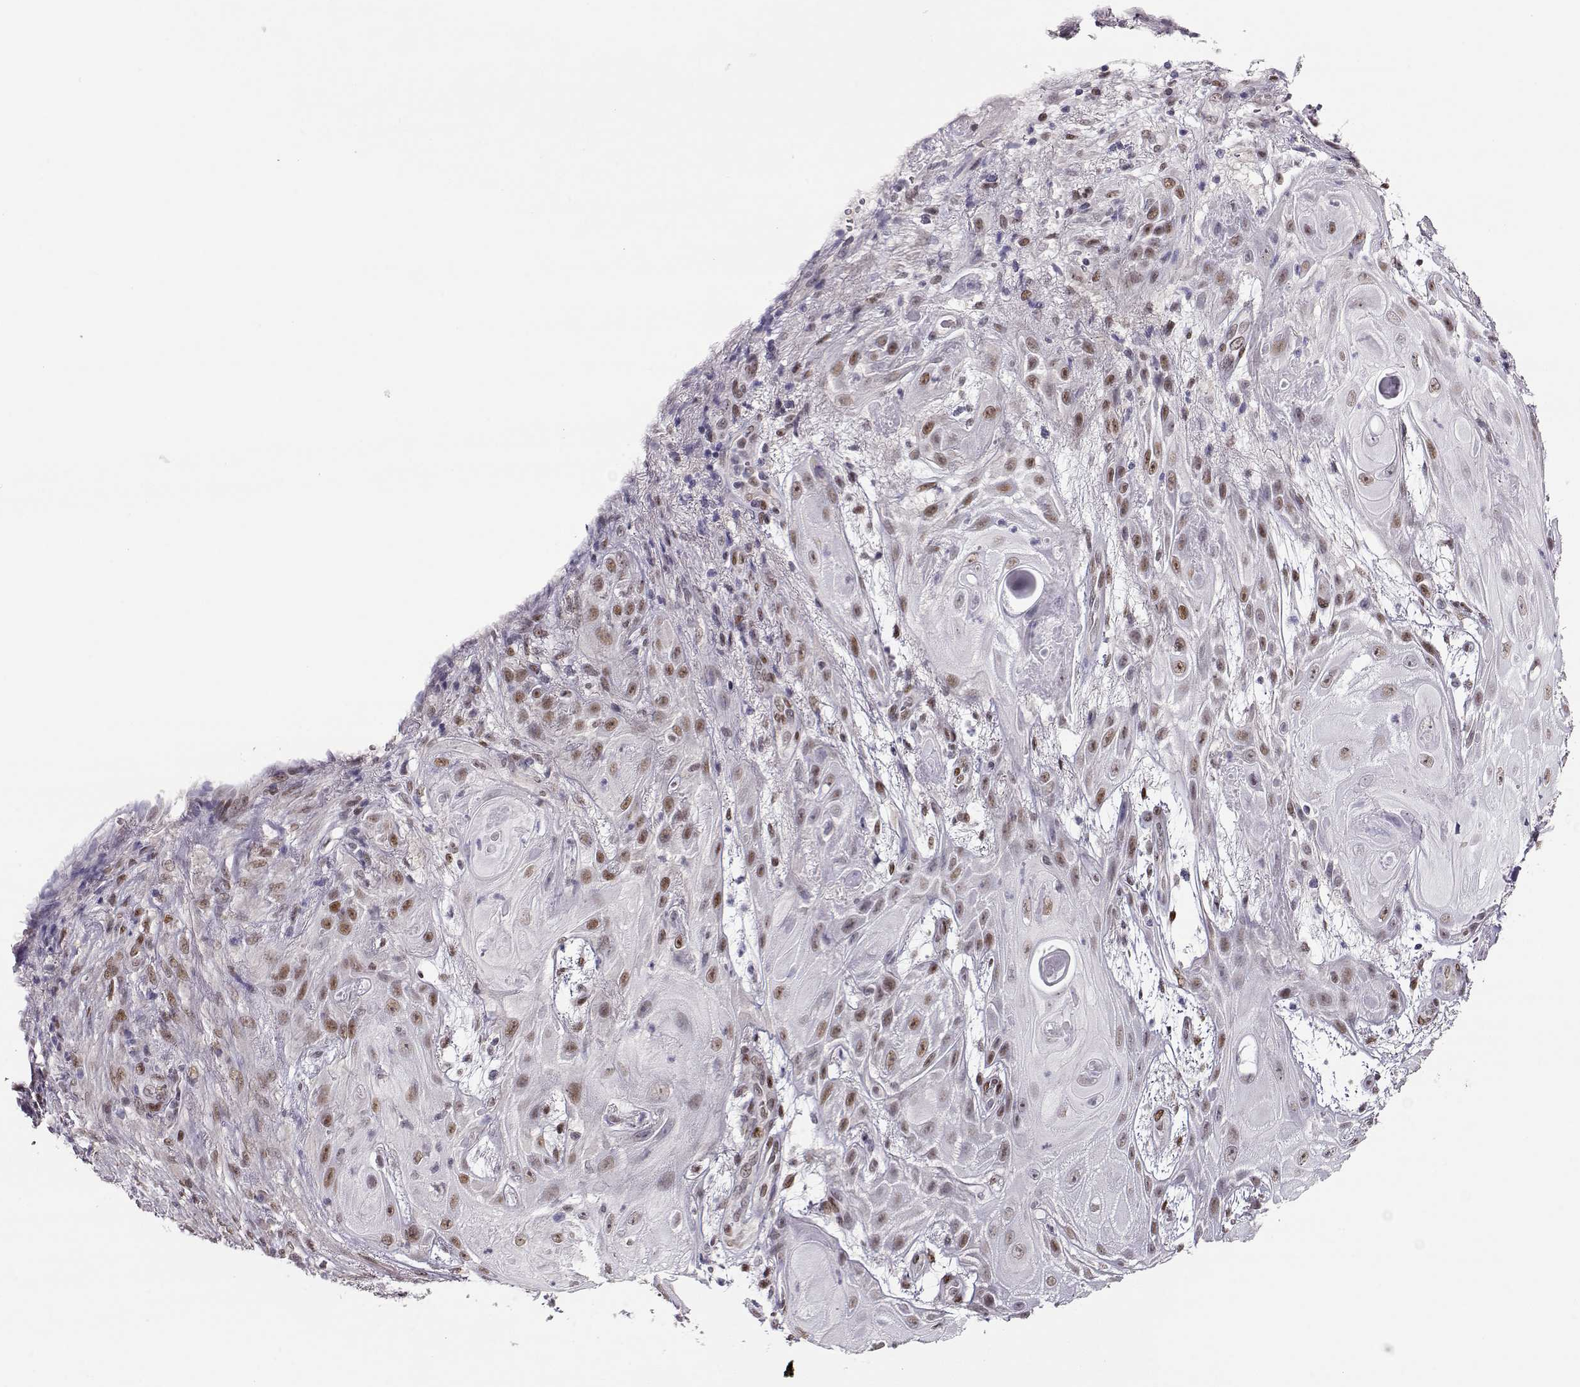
{"staining": {"intensity": "weak", "quantity": ">75%", "location": "nuclear"}, "tissue": "skin cancer", "cell_type": "Tumor cells", "image_type": "cancer", "snomed": [{"axis": "morphology", "description": "Squamous cell carcinoma, NOS"}, {"axis": "topography", "description": "Skin"}], "caption": "Protein analysis of squamous cell carcinoma (skin) tissue shows weak nuclear staining in about >75% of tumor cells.", "gene": "POLI", "patient": {"sex": "male", "age": 62}}